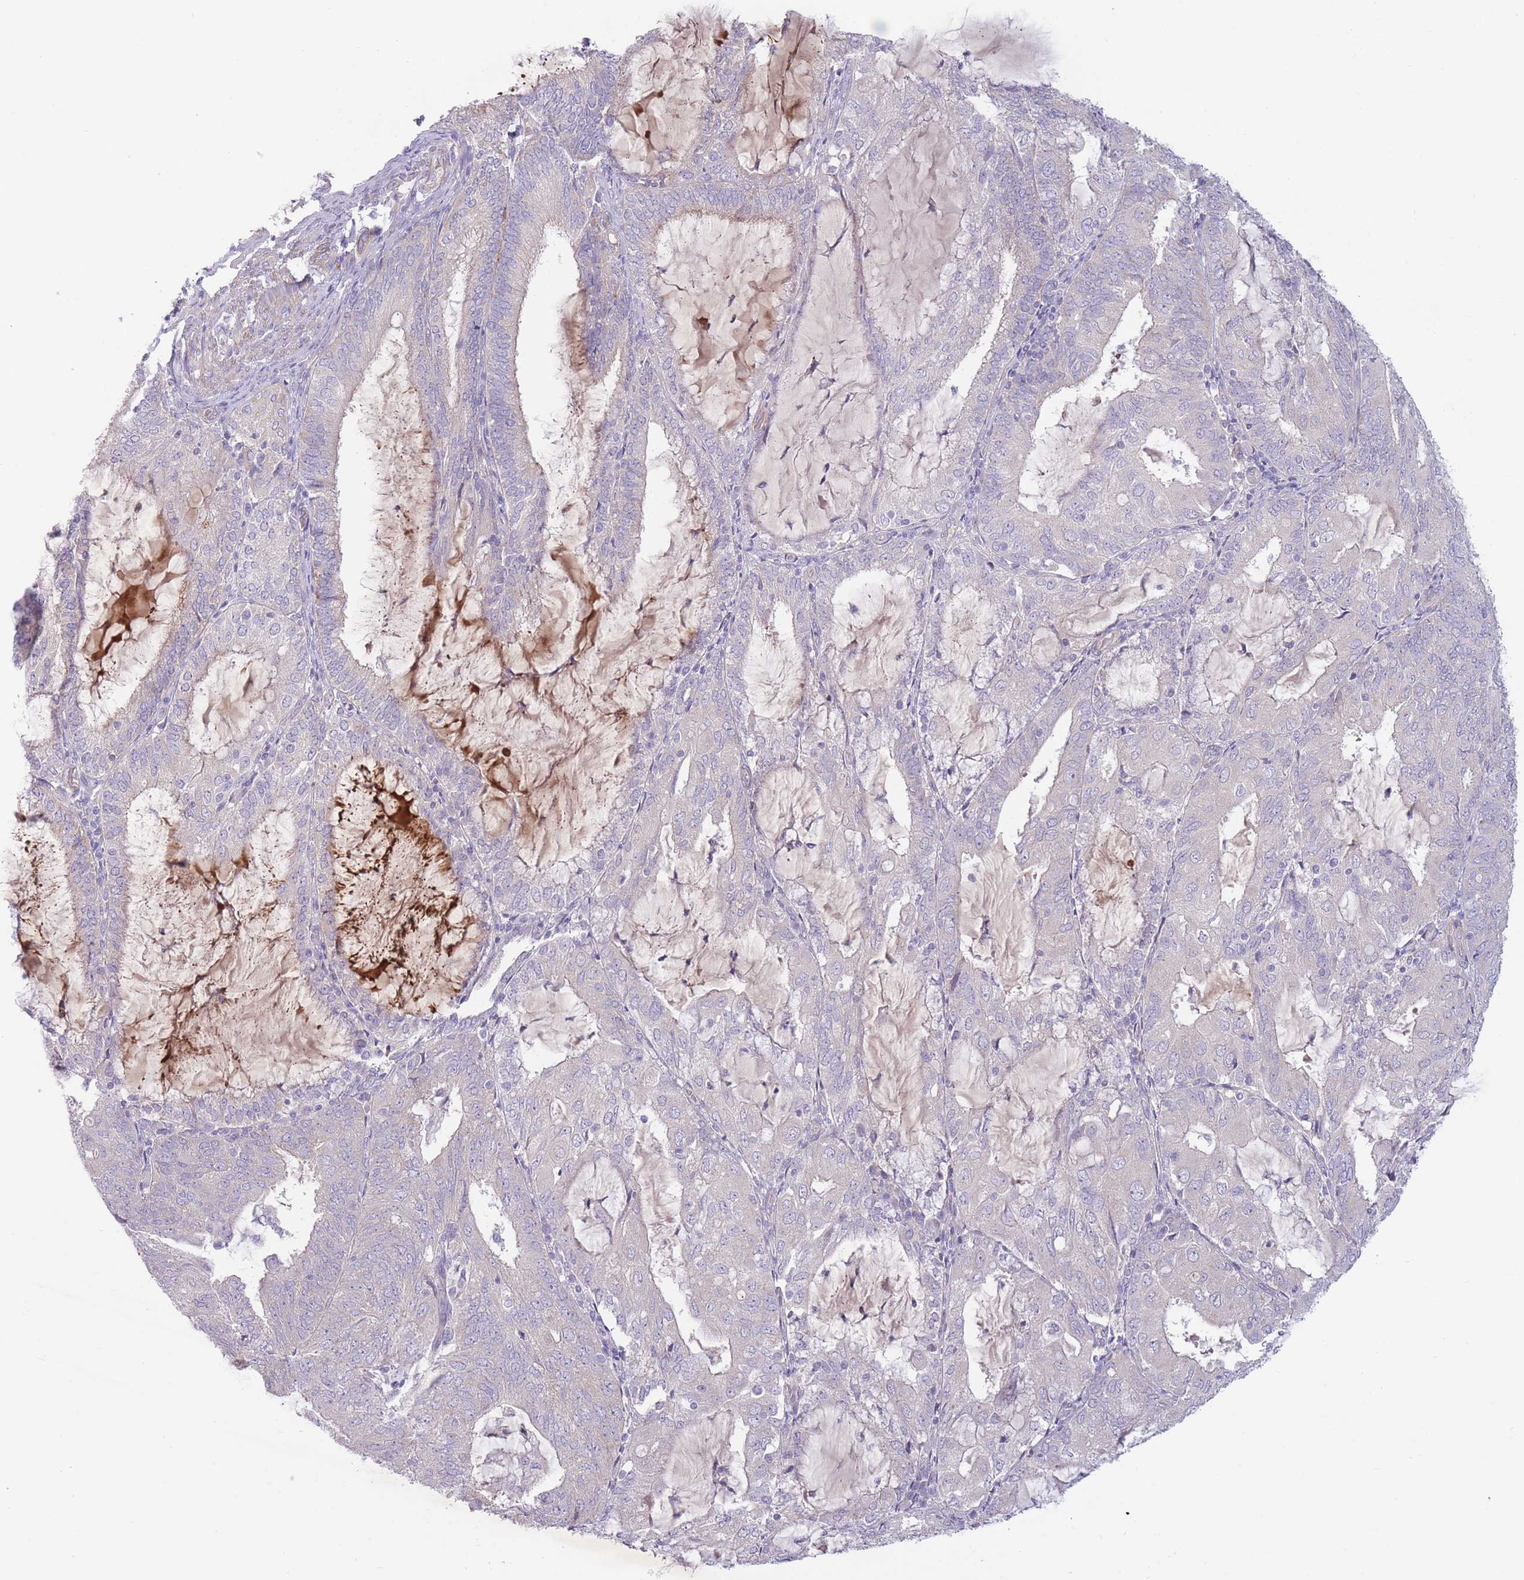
{"staining": {"intensity": "negative", "quantity": "none", "location": "none"}, "tissue": "endometrial cancer", "cell_type": "Tumor cells", "image_type": "cancer", "snomed": [{"axis": "morphology", "description": "Adenocarcinoma, NOS"}, {"axis": "topography", "description": "Endometrium"}], "caption": "Human endometrial adenocarcinoma stained for a protein using immunohistochemistry shows no expression in tumor cells.", "gene": "PNPLA5", "patient": {"sex": "female", "age": 81}}